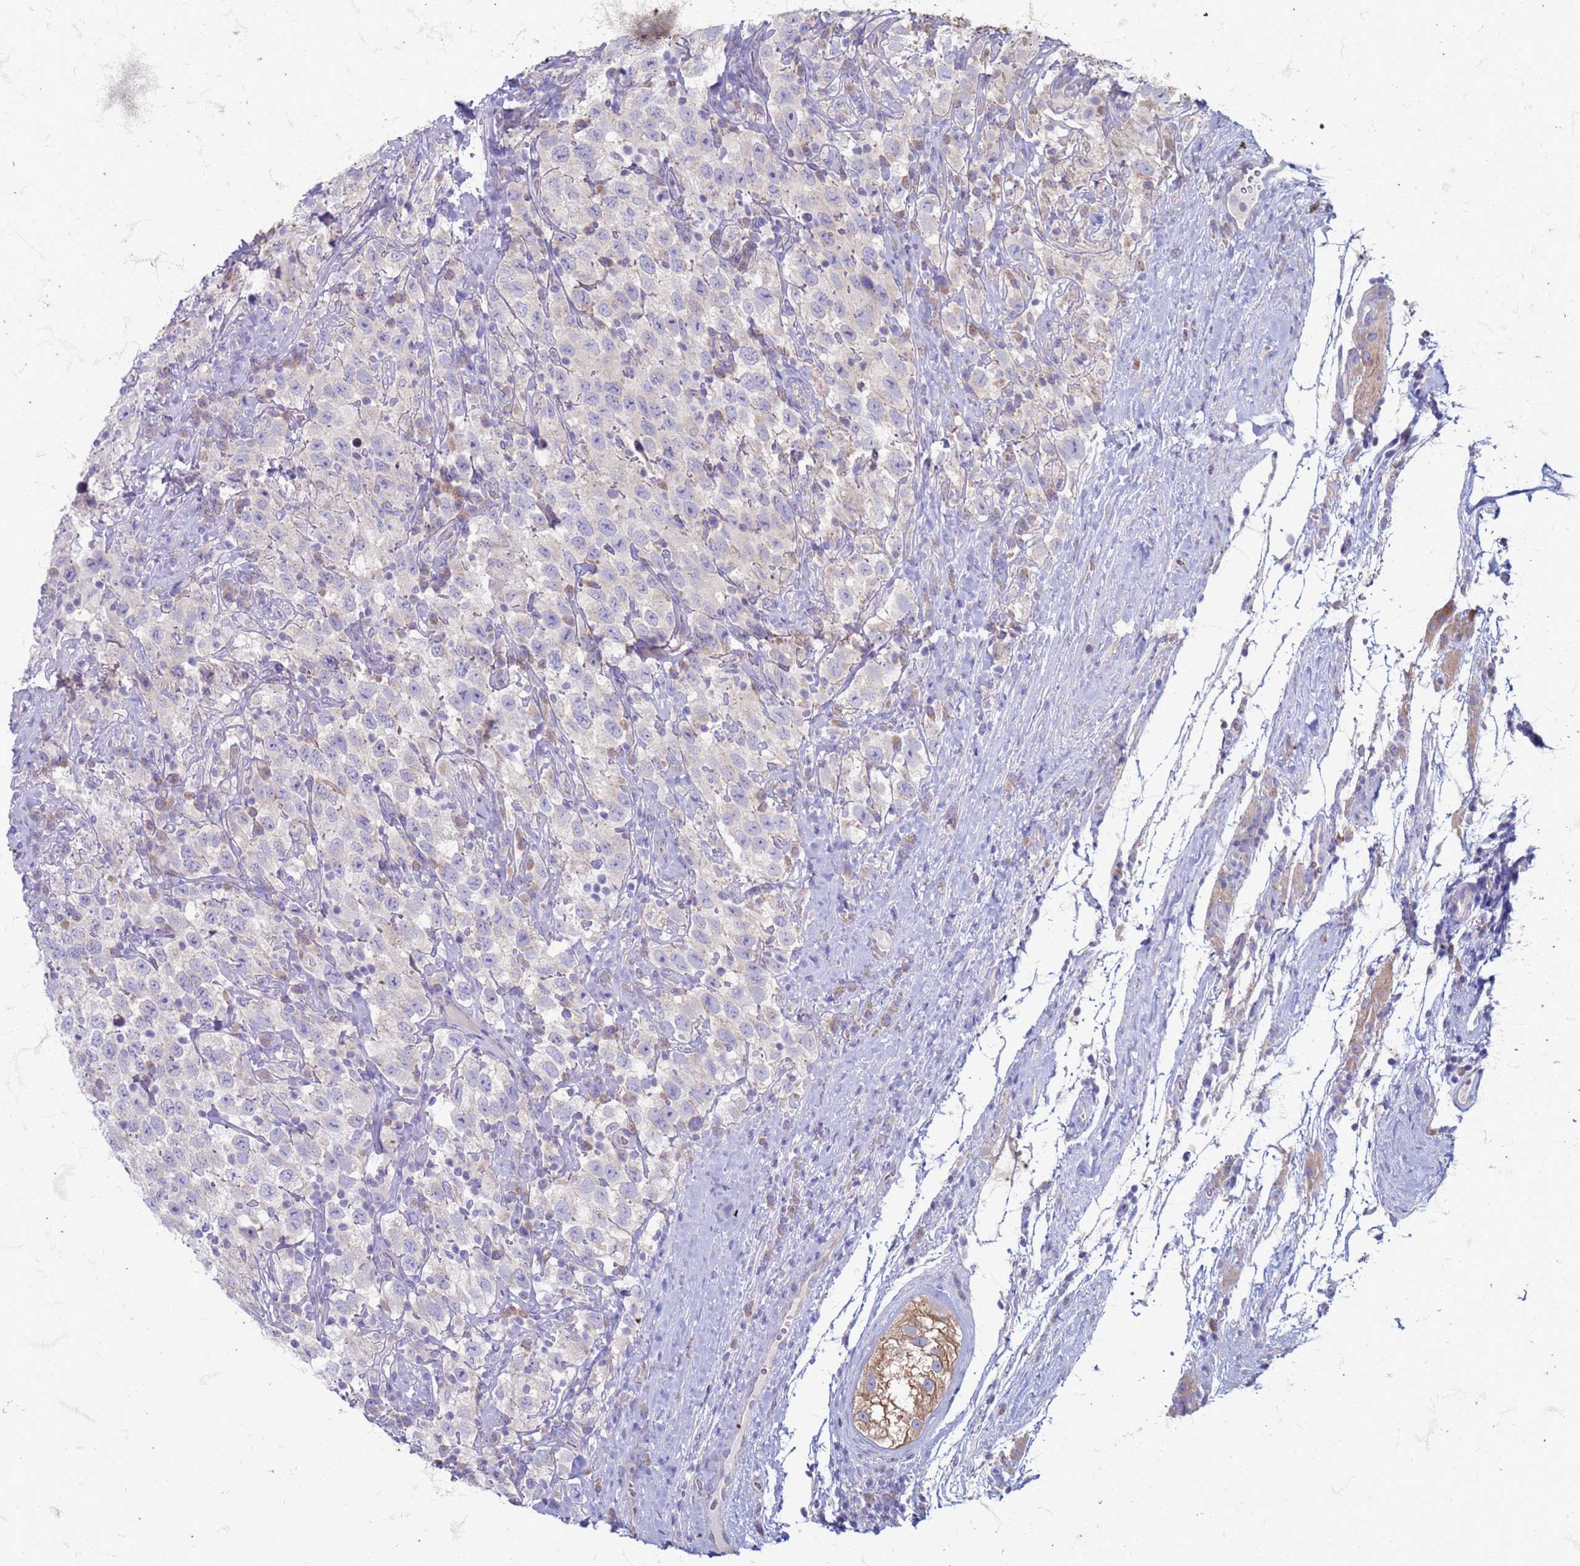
{"staining": {"intensity": "negative", "quantity": "none", "location": "none"}, "tissue": "testis cancer", "cell_type": "Tumor cells", "image_type": "cancer", "snomed": [{"axis": "morphology", "description": "Seminoma, NOS"}, {"axis": "topography", "description": "Testis"}], "caption": "Tumor cells show no significant protein positivity in seminoma (testis).", "gene": "SUCO", "patient": {"sex": "male", "age": 41}}